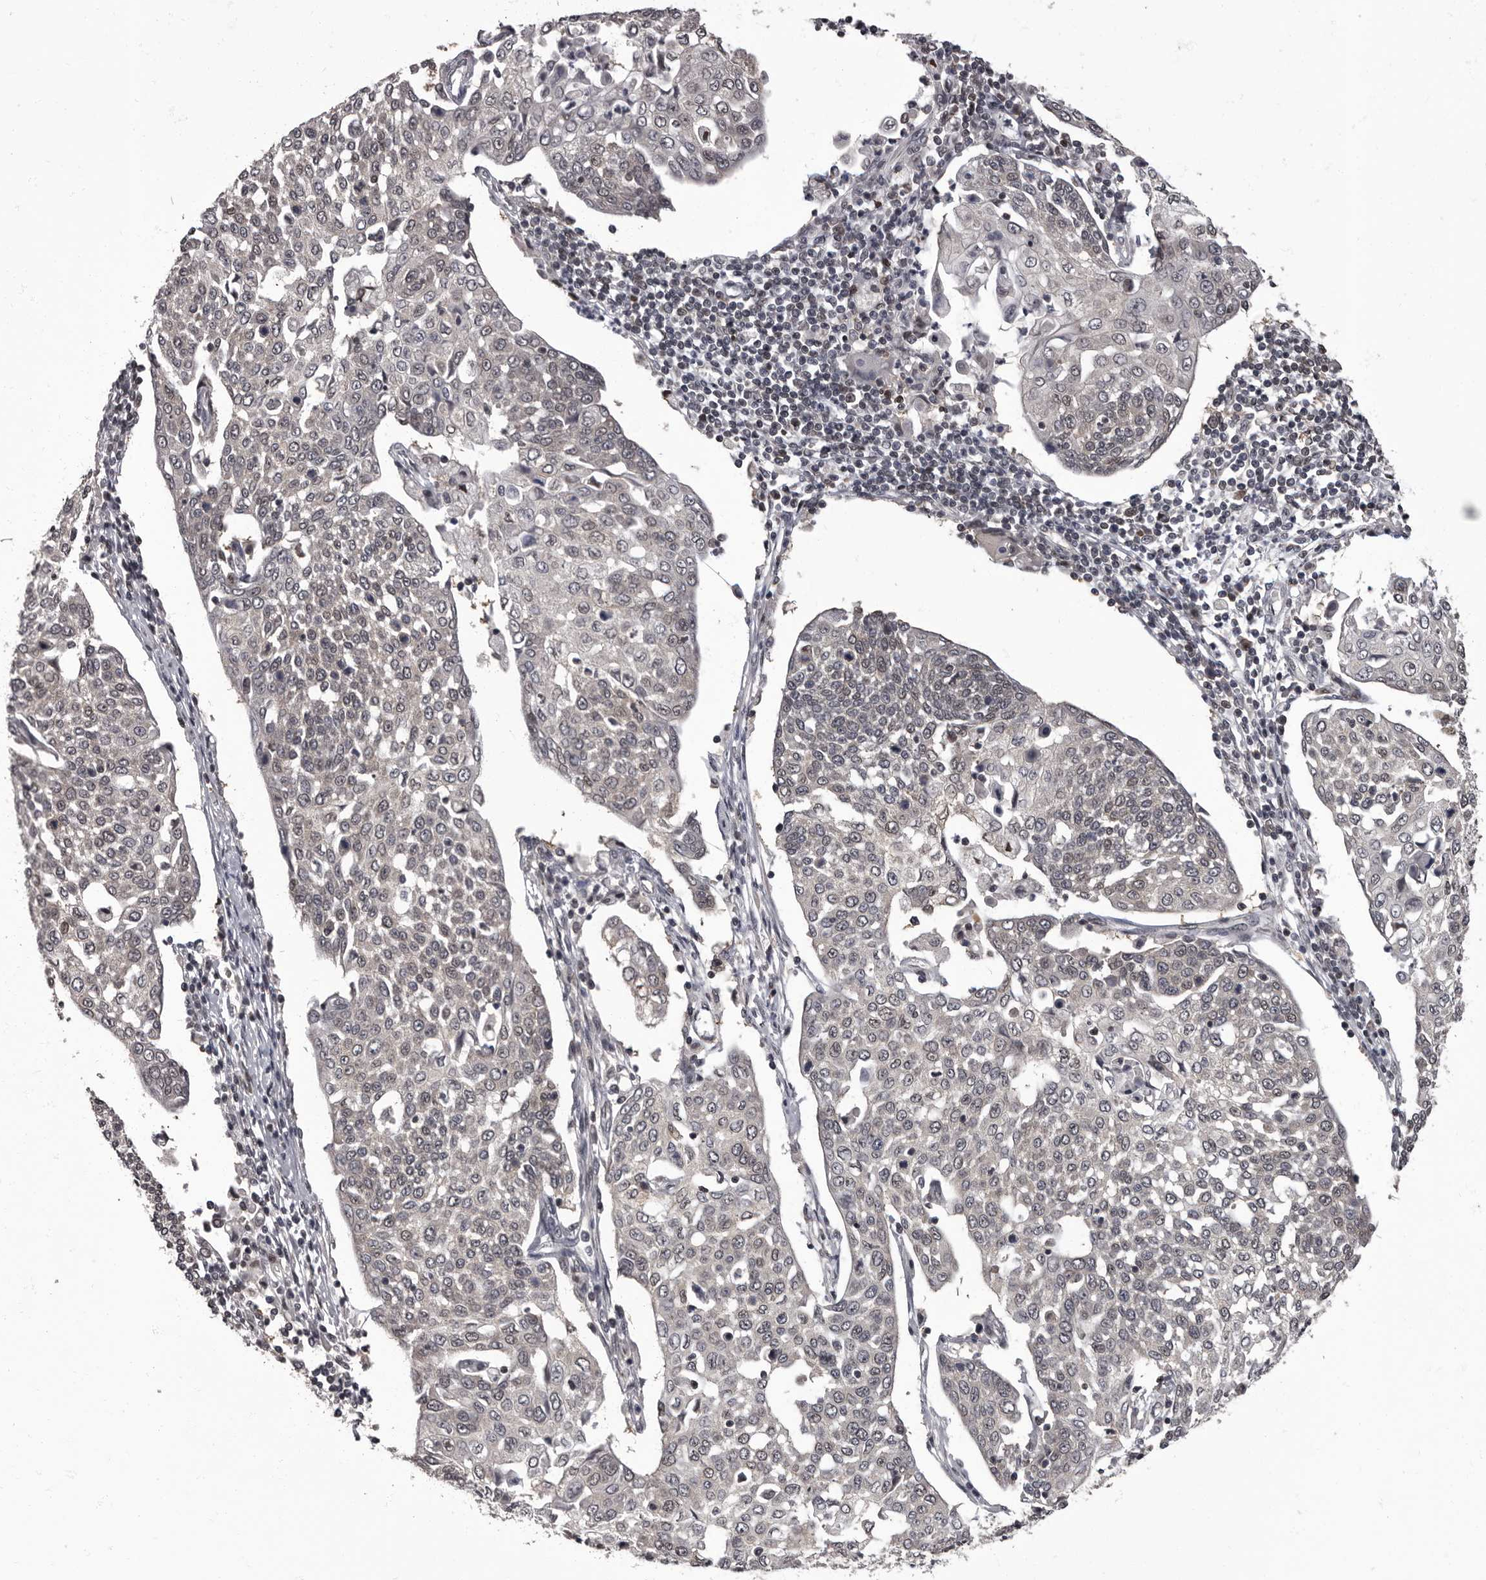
{"staining": {"intensity": "weak", "quantity": "<25%", "location": "nuclear"}, "tissue": "cervical cancer", "cell_type": "Tumor cells", "image_type": "cancer", "snomed": [{"axis": "morphology", "description": "Squamous cell carcinoma, NOS"}, {"axis": "topography", "description": "Cervix"}], "caption": "The immunohistochemistry (IHC) image has no significant positivity in tumor cells of squamous cell carcinoma (cervical) tissue.", "gene": "C1orf50", "patient": {"sex": "female", "age": 34}}